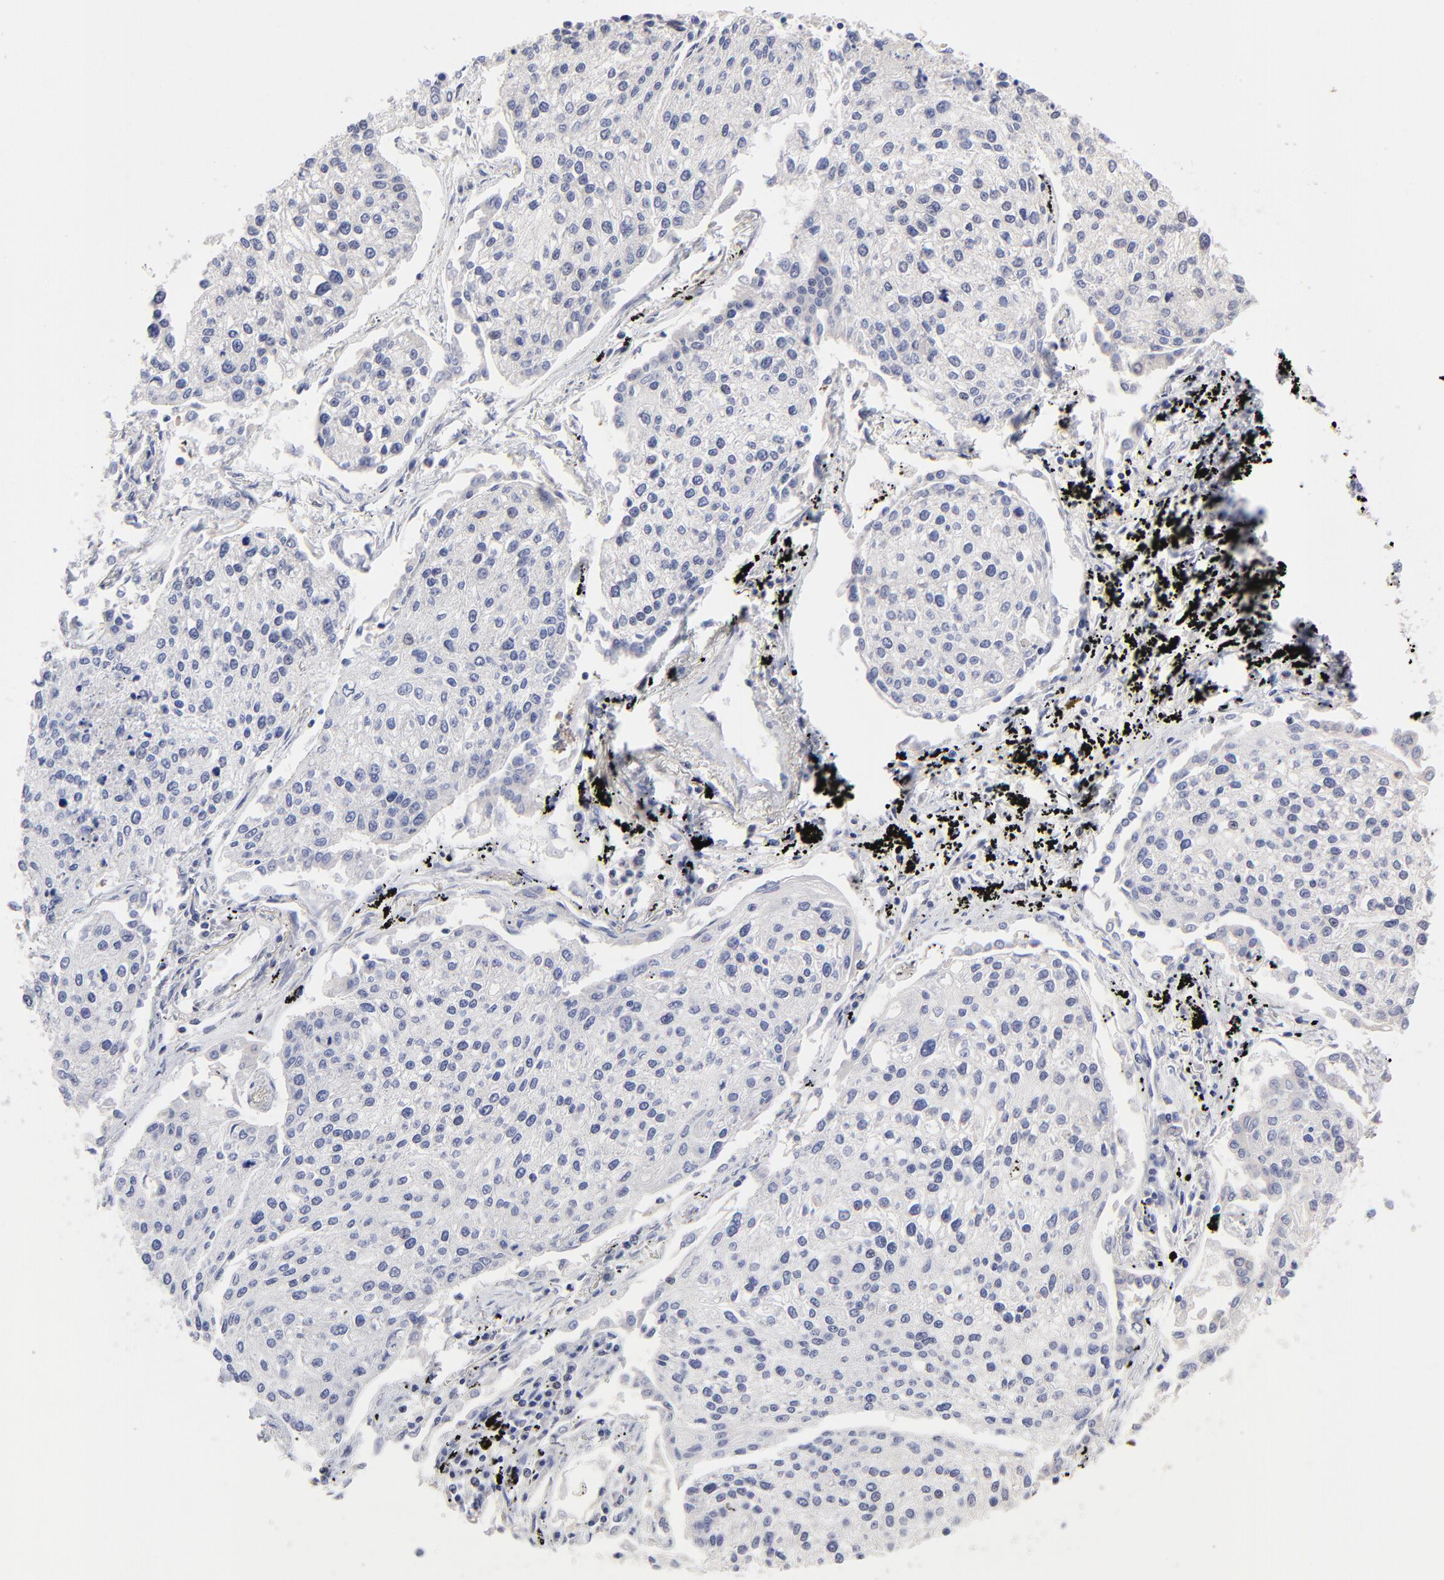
{"staining": {"intensity": "negative", "quantity": "none", "location": "none"}, "tissue": "lung cancer", "cell_type": "Tumor cells", "image_type": "cancer", "snomed": [{"axis": "morphology", "description": "Squamous cell carcinoma, NOS"}, {"axis": "topography", "description": "Lung"}], "caption": "The photomicrograph reveals no staining of tumor cells in lung cancer (squamous cell carcinoma). (Brightfield microscopy of DAB immunohistochemistry (IHC) at high magnification).", "gene": "DSN1", "patient": {"sex": "male", "age": 75}}